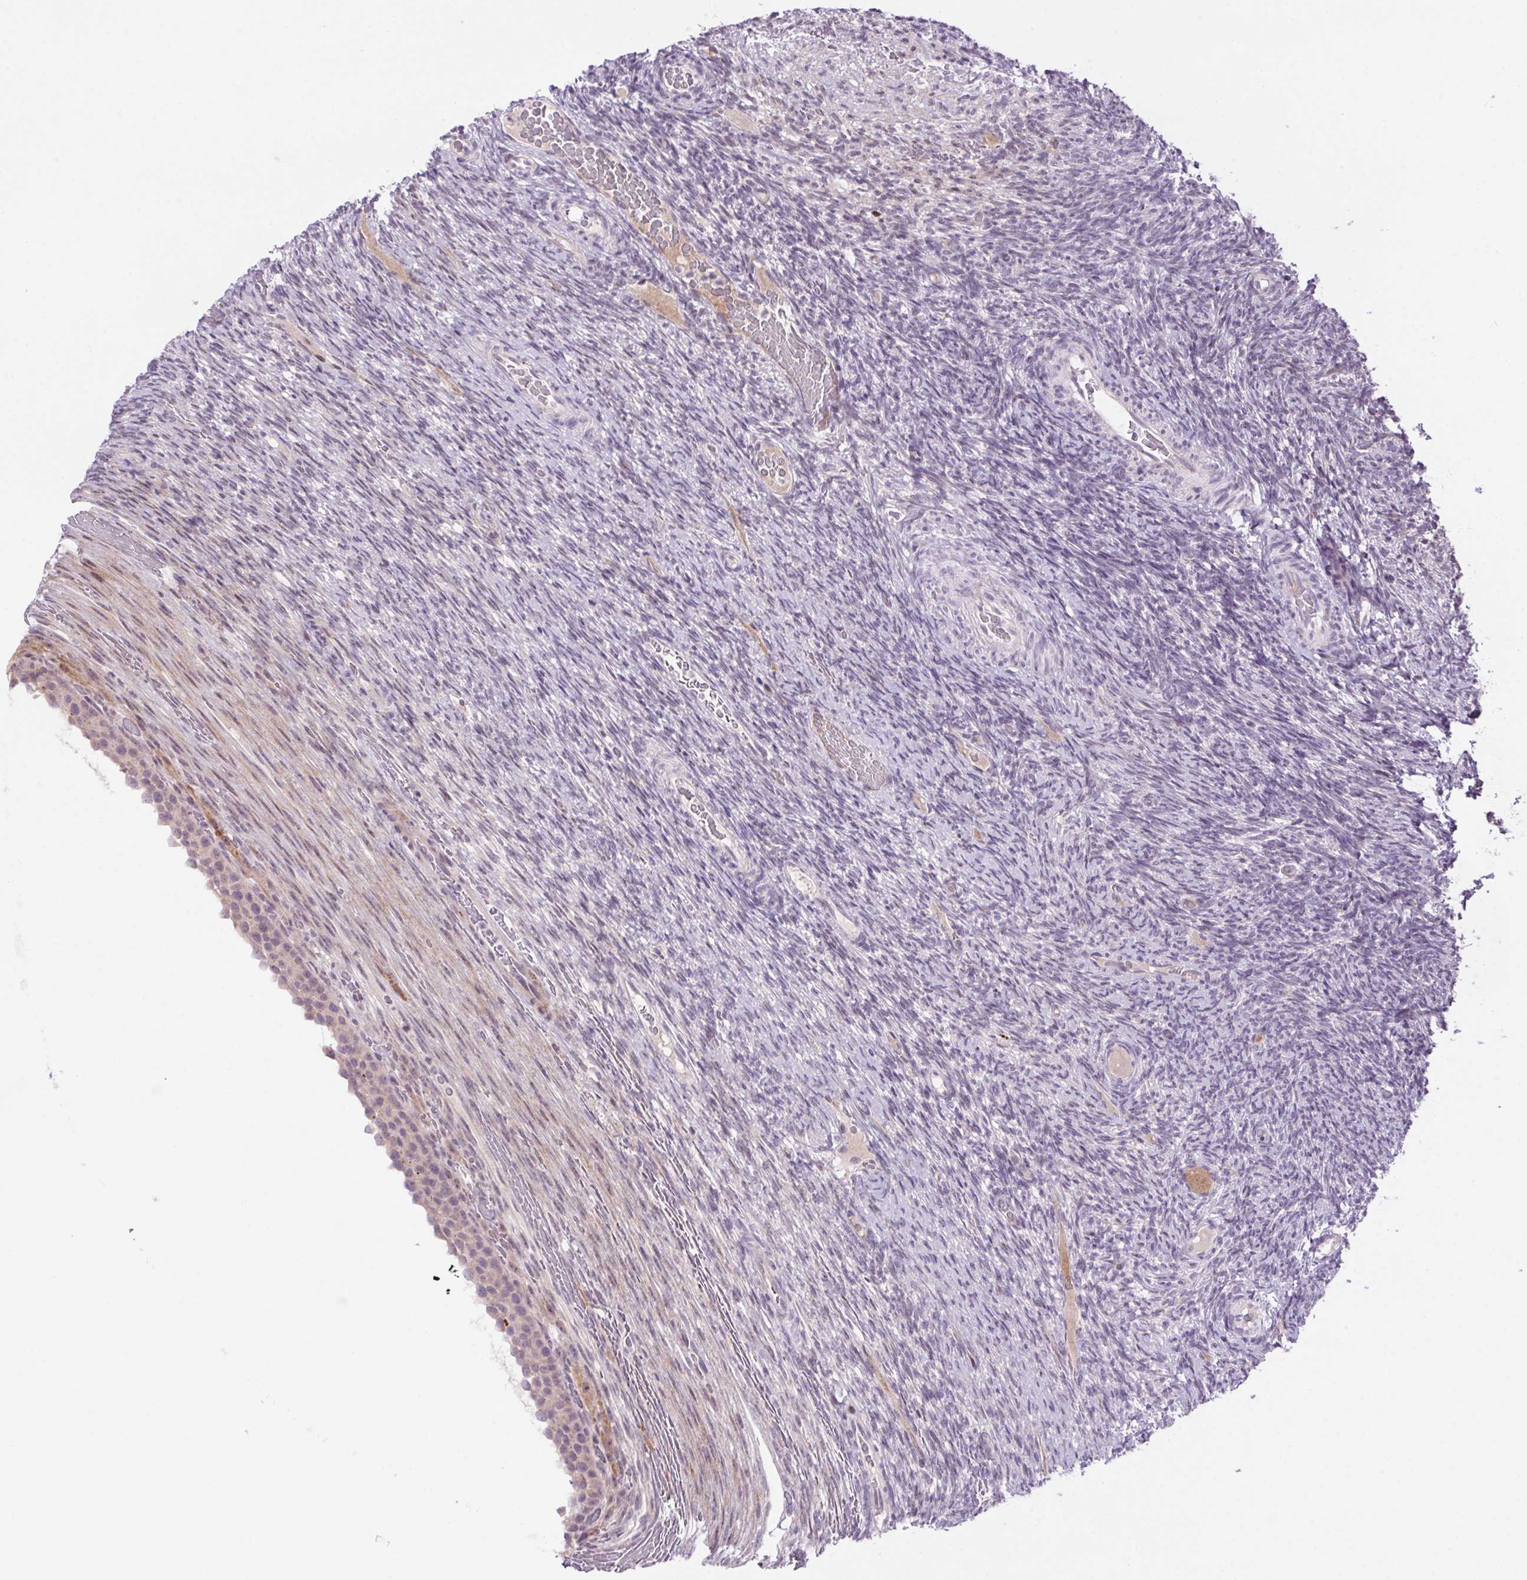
{"staining": {"intensity": "negative", "quantity": "none", "location": "none"}, "tissue": "ovary", "cell_type": "Ovarian stroma cells", "image_type": "normal", "snomed": [{"axis": "morphology", "description": "Normal tissue, NOS"}, {"axis": "topography", "description": "Ovary"}], "caption": "DAB immunohistochemical staining of unremarkable ovary reveals no significant positivity in ovarian stroma cells.", "gene": "LRRTM1", "patient": {"sex": "female", "age": 34}}